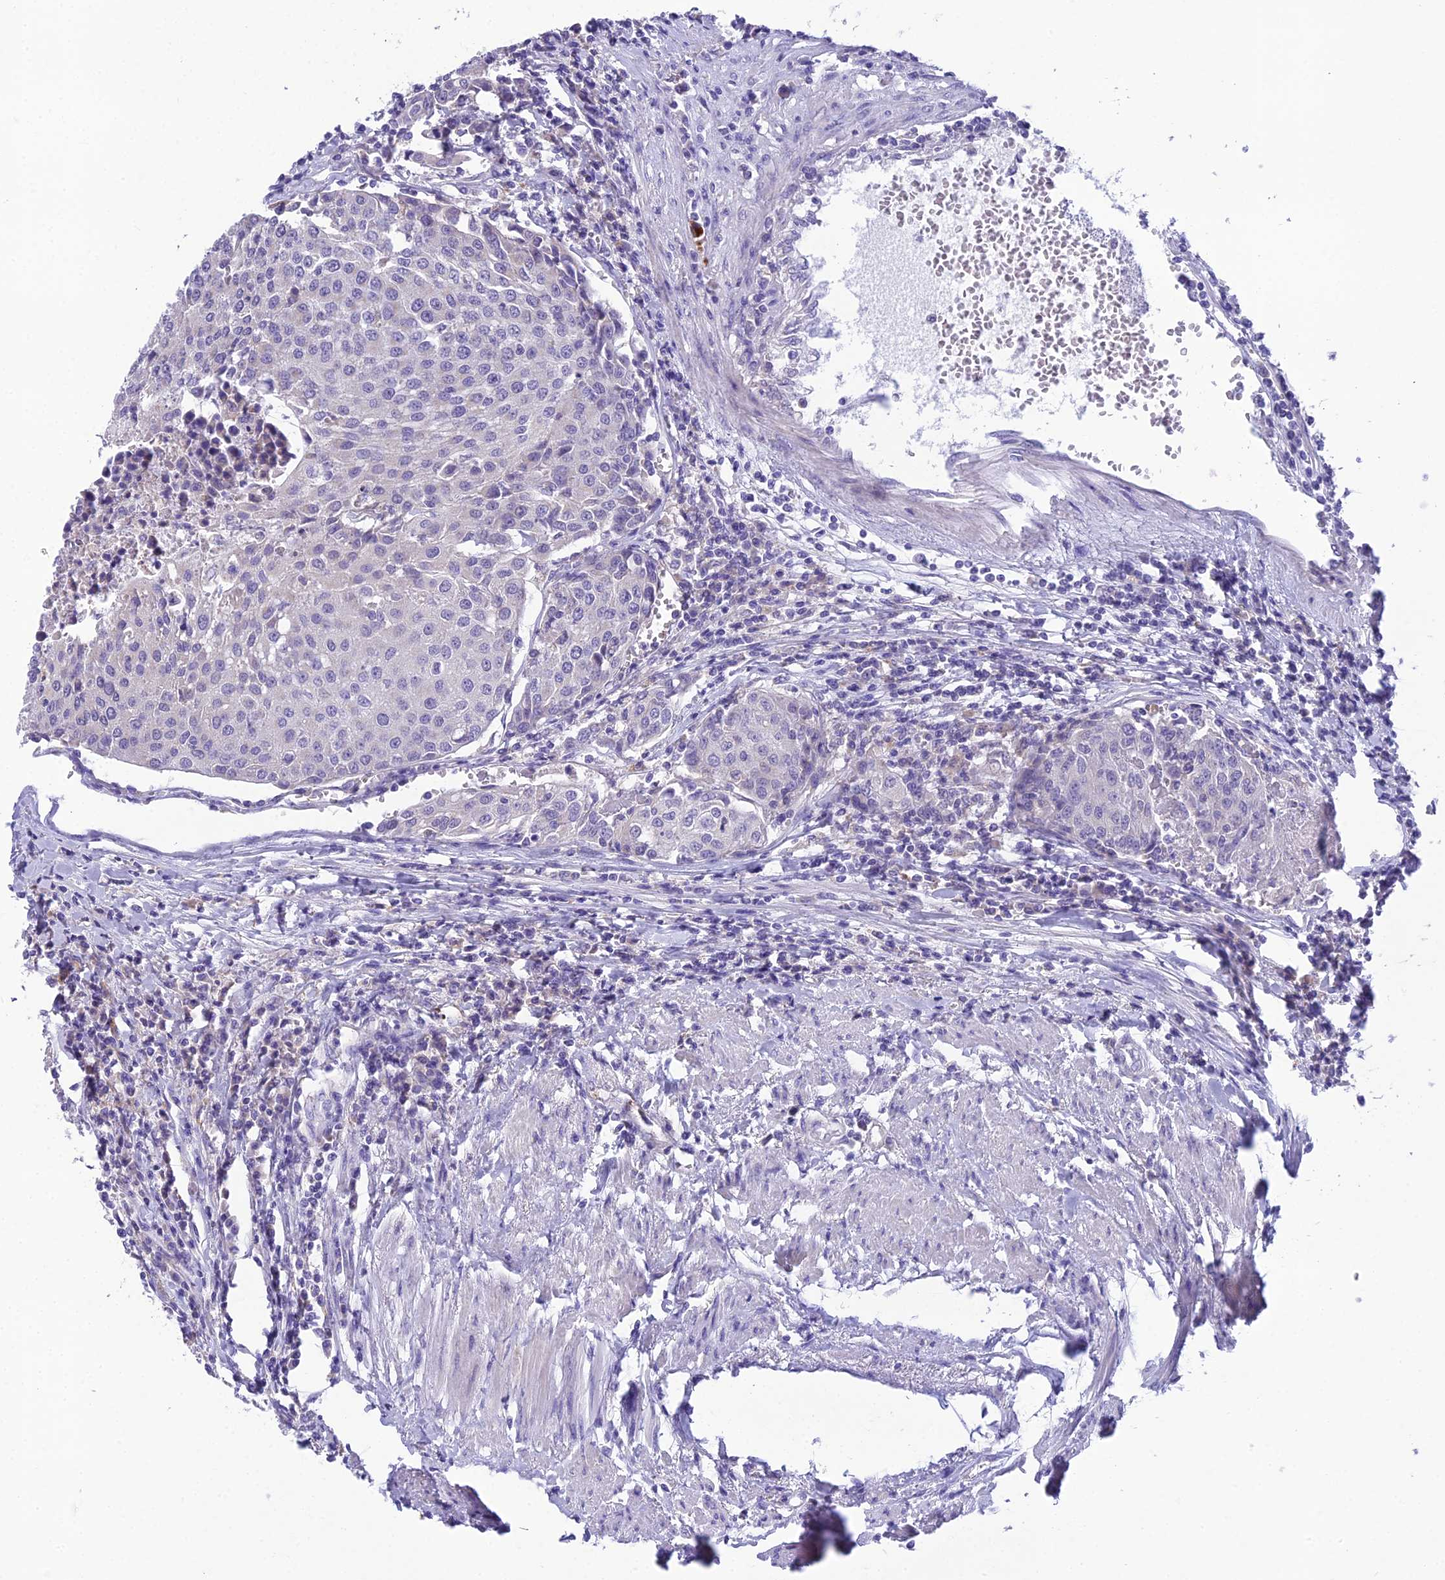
{"staining": {"intensity": "negative", "quantity": "none", "location": "none"}, "tissue": "urothelial cancer", "cell_type": "Tumor cells", "image_type": "cancer", "snomed": [{"axis": "morphology", "description": "Urothelial carcinoma, High grade"}, {"axis": "topography", "description": "Urinary bladder"}], "caption": "Protein analysis of urothelial cancer shows no significant staining in tumor cells.", "gene": "MIIP", "patient": {"sex": "female", "age": 85}}